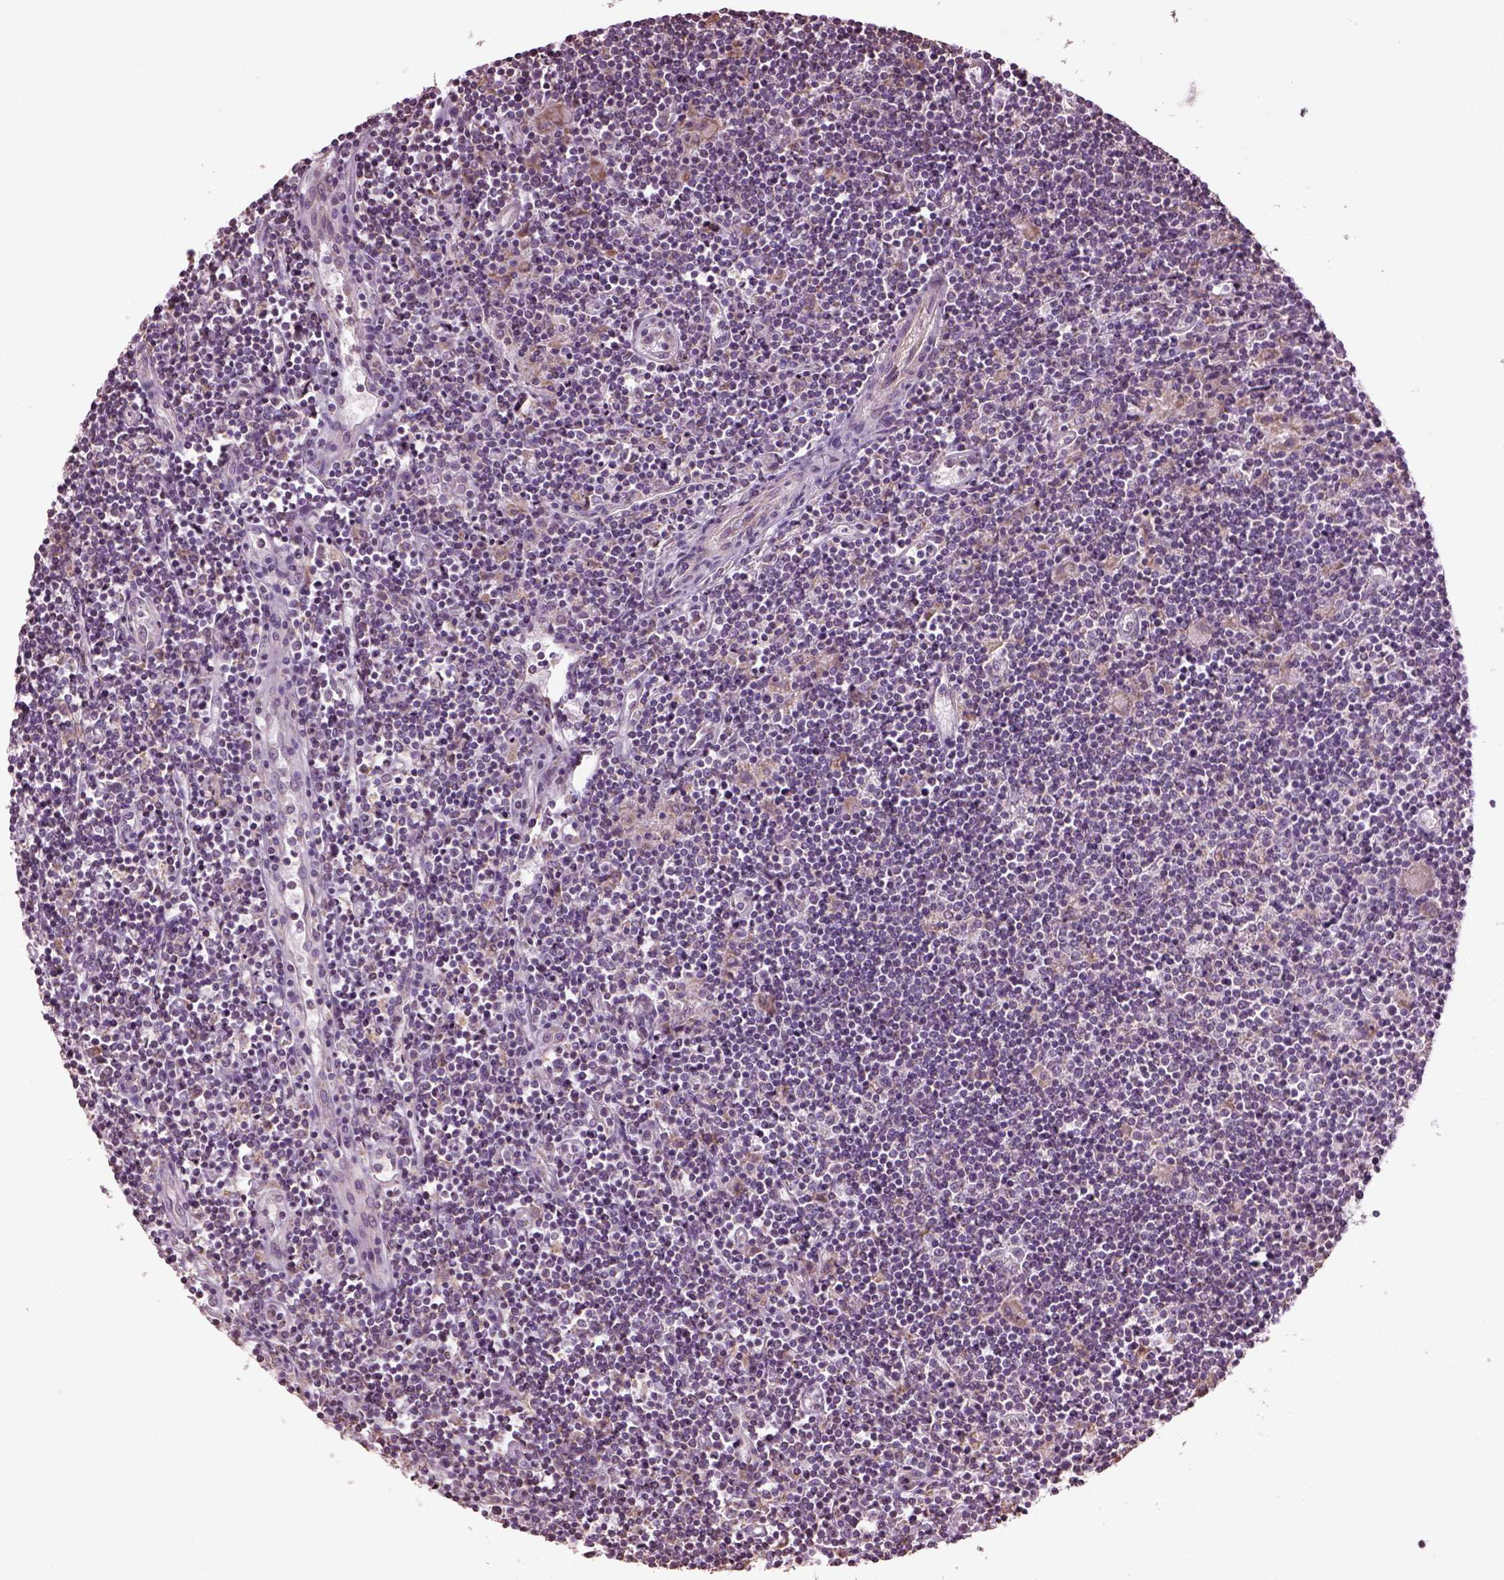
{"staining": {"intensity": "negative", "quantity": "none", "location": "none"}, "tissue": "lymphoma", "cell_type": "Tumor cells", "image_type": "cancer", "snomed": [{"axis": "morphology", "description": "Hodgkin's disease, NOS"}, {"axis": "topography", "description": "Lymph node"}], "caption": "Lymphoma stained for a protein using immunohistochemistry shows no positivity tumor cells.", "gene": "SPATA7", "patient": {"sex": "male", "age": 40}}